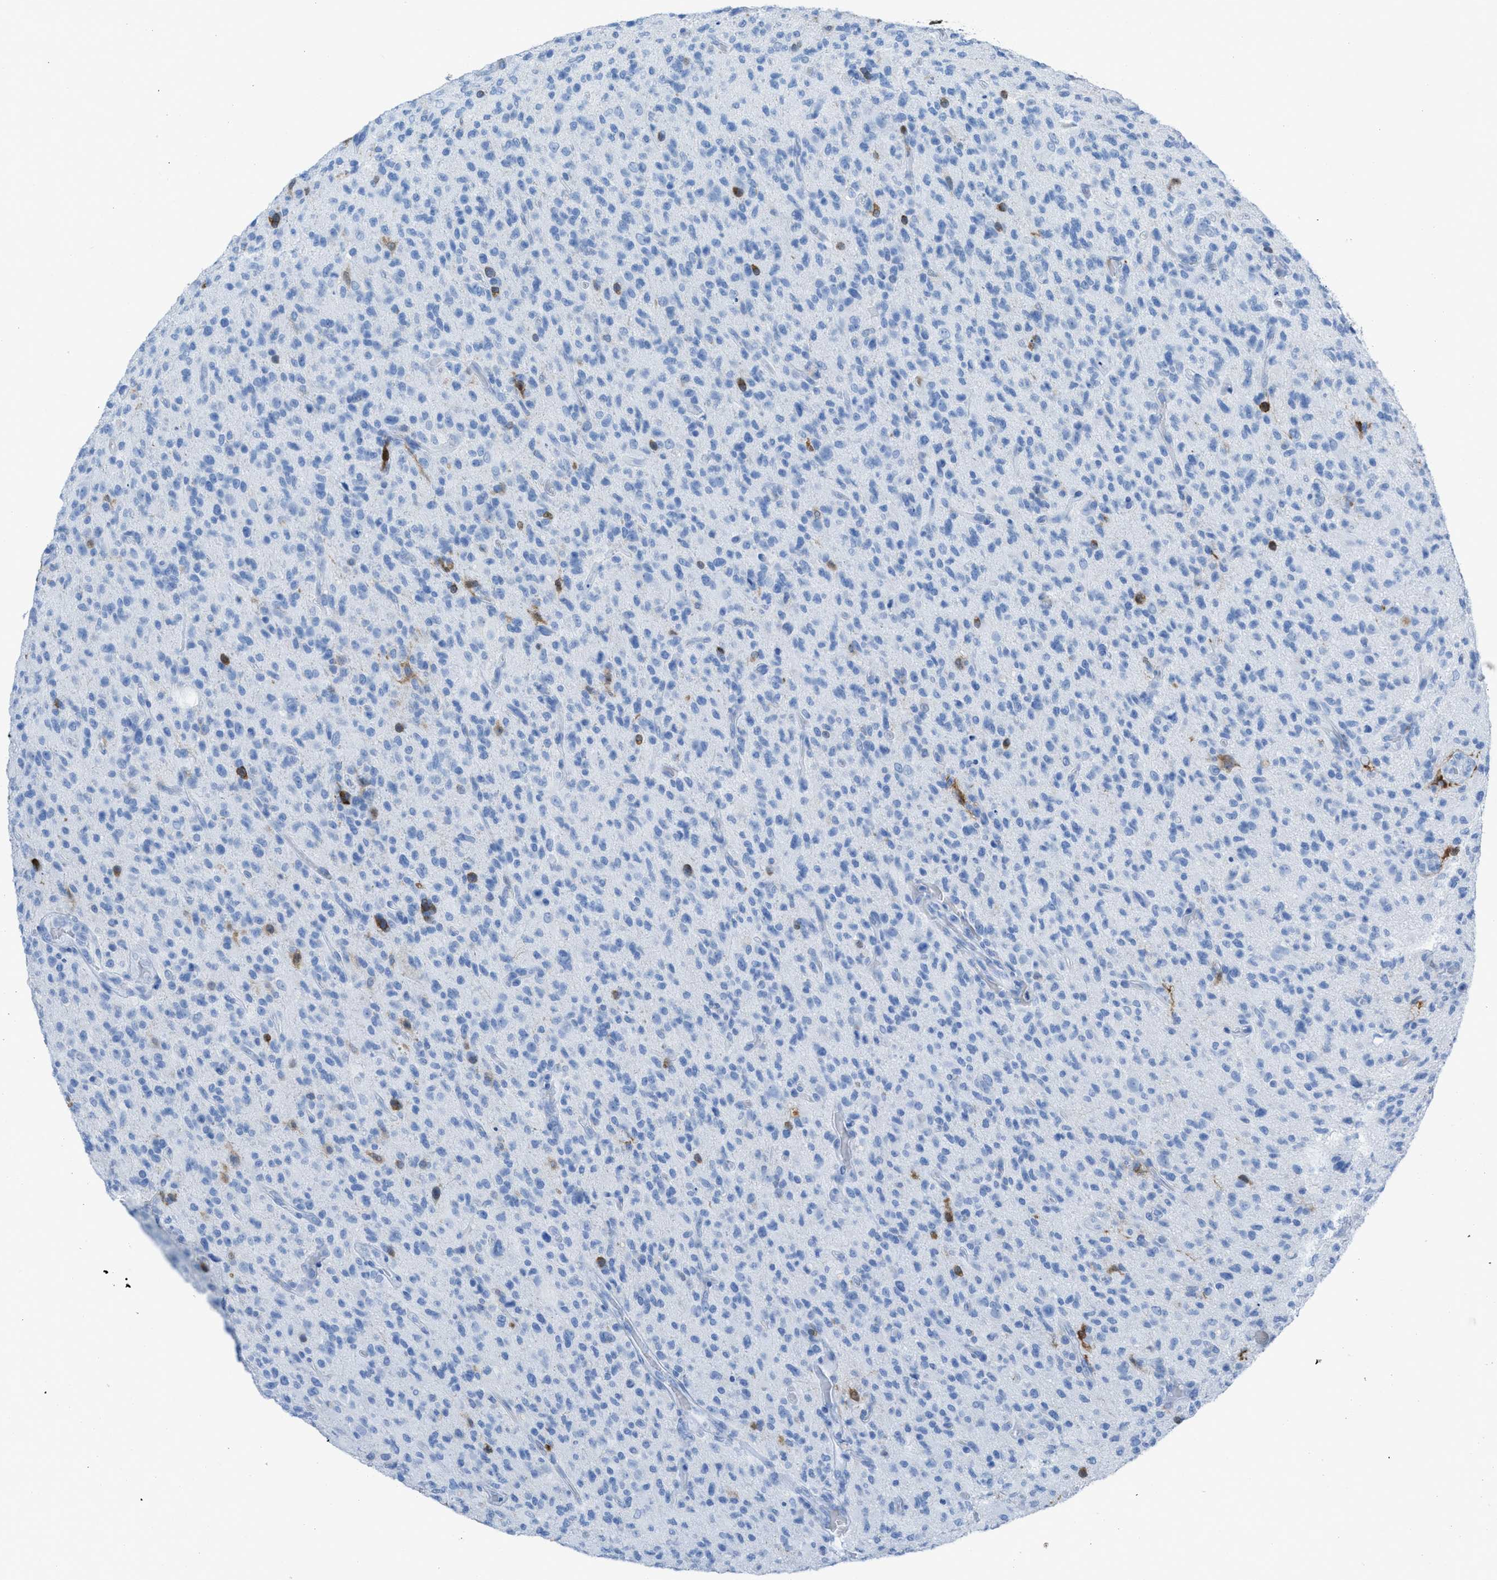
{"staining": {"intensity": "negative", "quantity": "none", "location": "none"}, "tissue": "glioma", "cell_type": "Tumor cells", "image_type": "cancer", "snomed": [{"axis": "morphology", "description": "Glioma, malignant, High grade"}, {"axis": "topography", "description": "Brain"}], "caption": "This is a micrograph of IHC staining of glioma, which shows no expression in tumor cells.", "gene": "CDKN2A", "patient": {"sex": "male", "age": 71}}